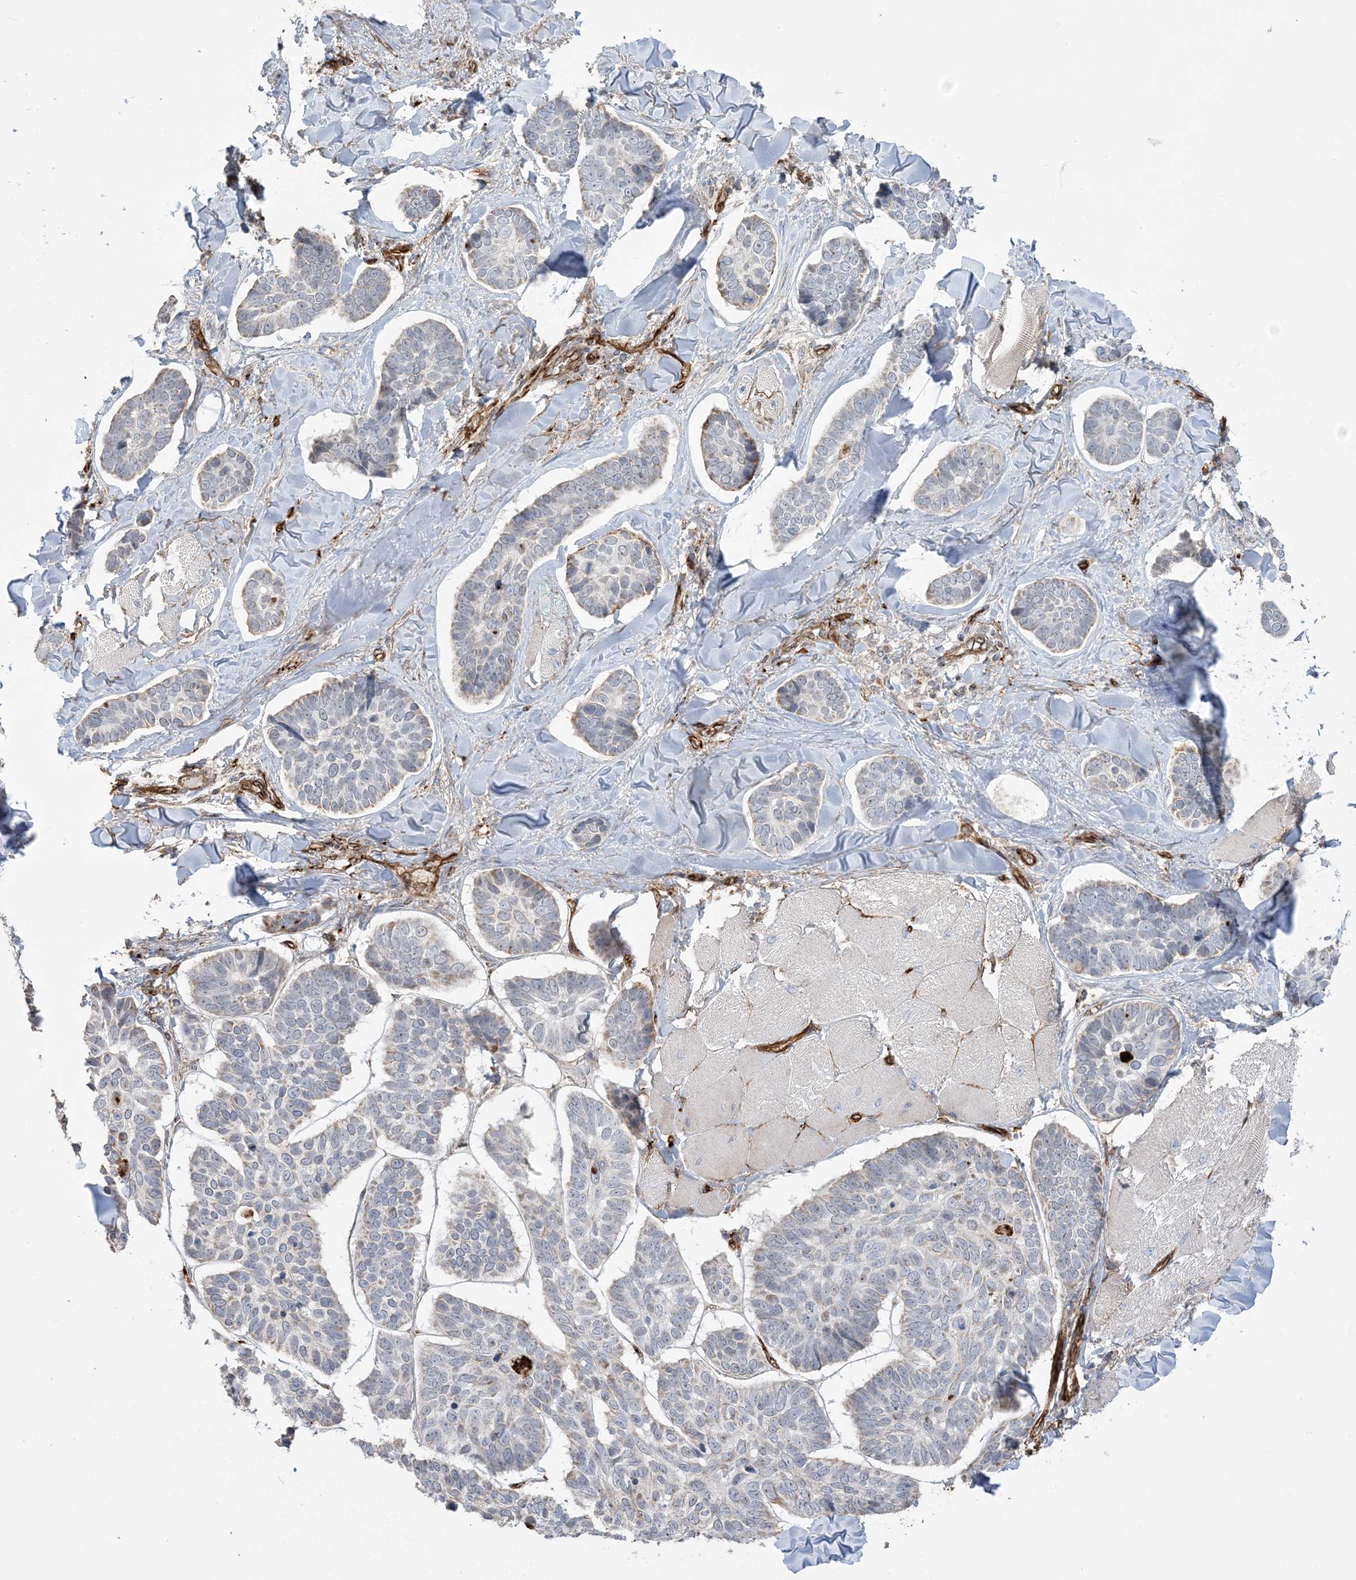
{"staining": {"intensity": "negative", "quantity": "none", "location": "none"}, "tissue": "skin cancer", "cell_type": "Tumor cells", "image_type": "cancer", "snomed": [{"axis": "morphology", "description": "Basal cell carcinoma"}, {"axis": "topography", "description": "Skin"}], "caption": "Histopathology image shows no protein positivity in tumor cells of skin basal cell carcinoma tissue.", "gene": "AGA", "patient": {"sex": "male", "age": 62}}